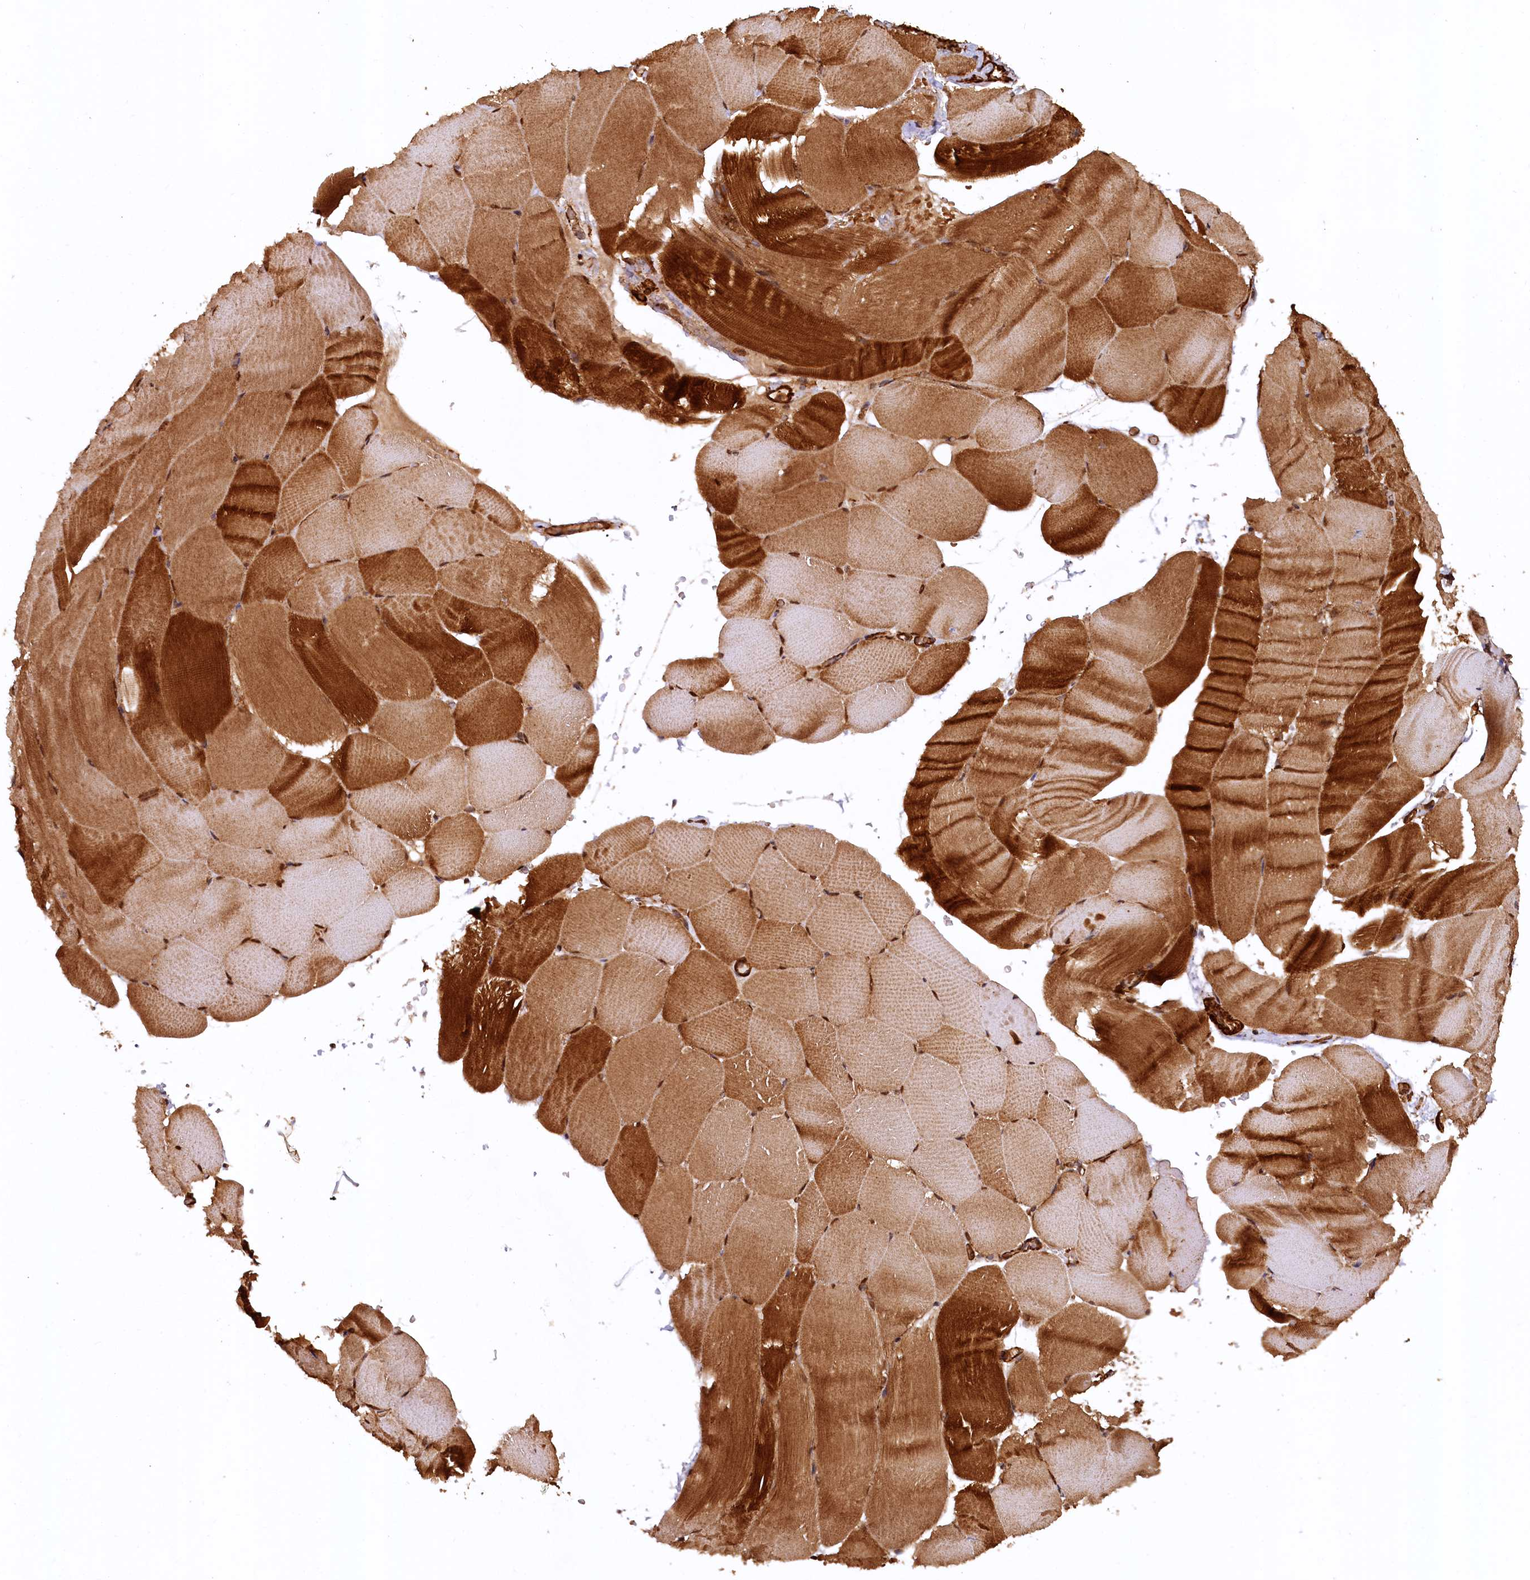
{"staining": {"intensity": "strong", "quantity": ">75%", "location": "cytoplasmic/membranous"}, "tissue": "skeletal muscle", "cell_type": "Myocytes", "image_type": "normal", "snomed": [{"axis": "morphology", "description": "Normal tissue, NOS"}, {"axis": "topography", "description": "Skeletal muscle"}, {"axis": "topography", "description": "Parathyroid gland"}], "caption": "Immunohistochemistry of benign skeletal muscle shows high levels of strong cytoplasmic/membranous expression in approximately >75% of myocytes.", "gene": "STUB1", "patient": {"sex": "female", "age": 37}}